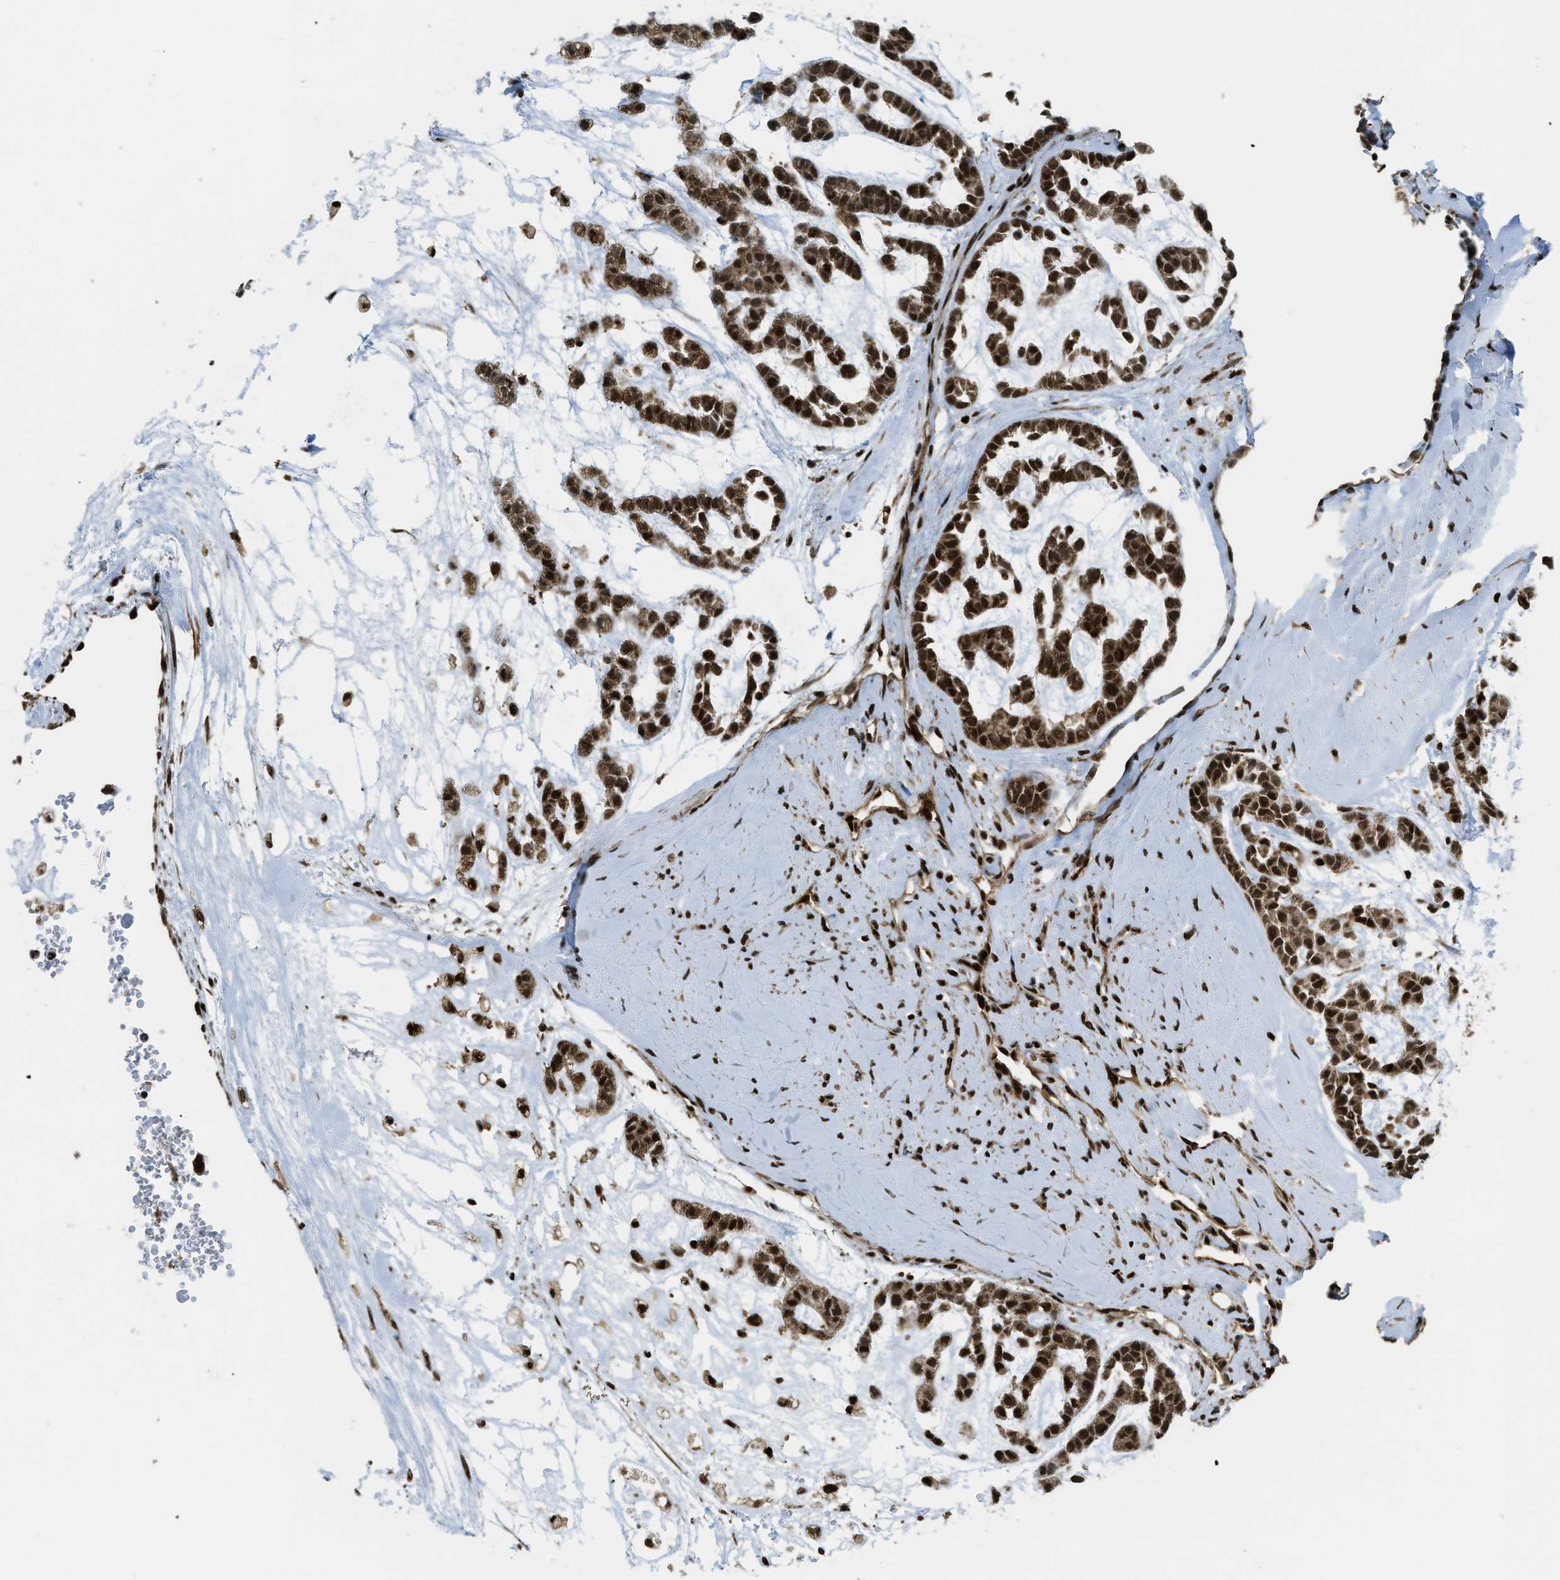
{"staining": {"intensity": "strong", "quantity": ">75%", "location": "cytoplasmic/membranous,nuclear"}, "tissue": "head and neck cancer", "cell_type": "Tumor cells", "image_type": "cancer", "snomed": [{"axis": "morphology", "description": "Adenocarcinoma, NOS"}, {"axis": "morphology", "description": "Adenoma, NOS"}, {"axis": "topography", "description": "Head-Neck"}], "caption": "DAB immunohistochemical staining of human head and neck adenocarcinoma reveals strong cytoplasmic/membranous and nuclear protein positivity in about >75% of tumor cells.", "gene": "TNPO1", "patient": {"sex": "female", "age": 55}}